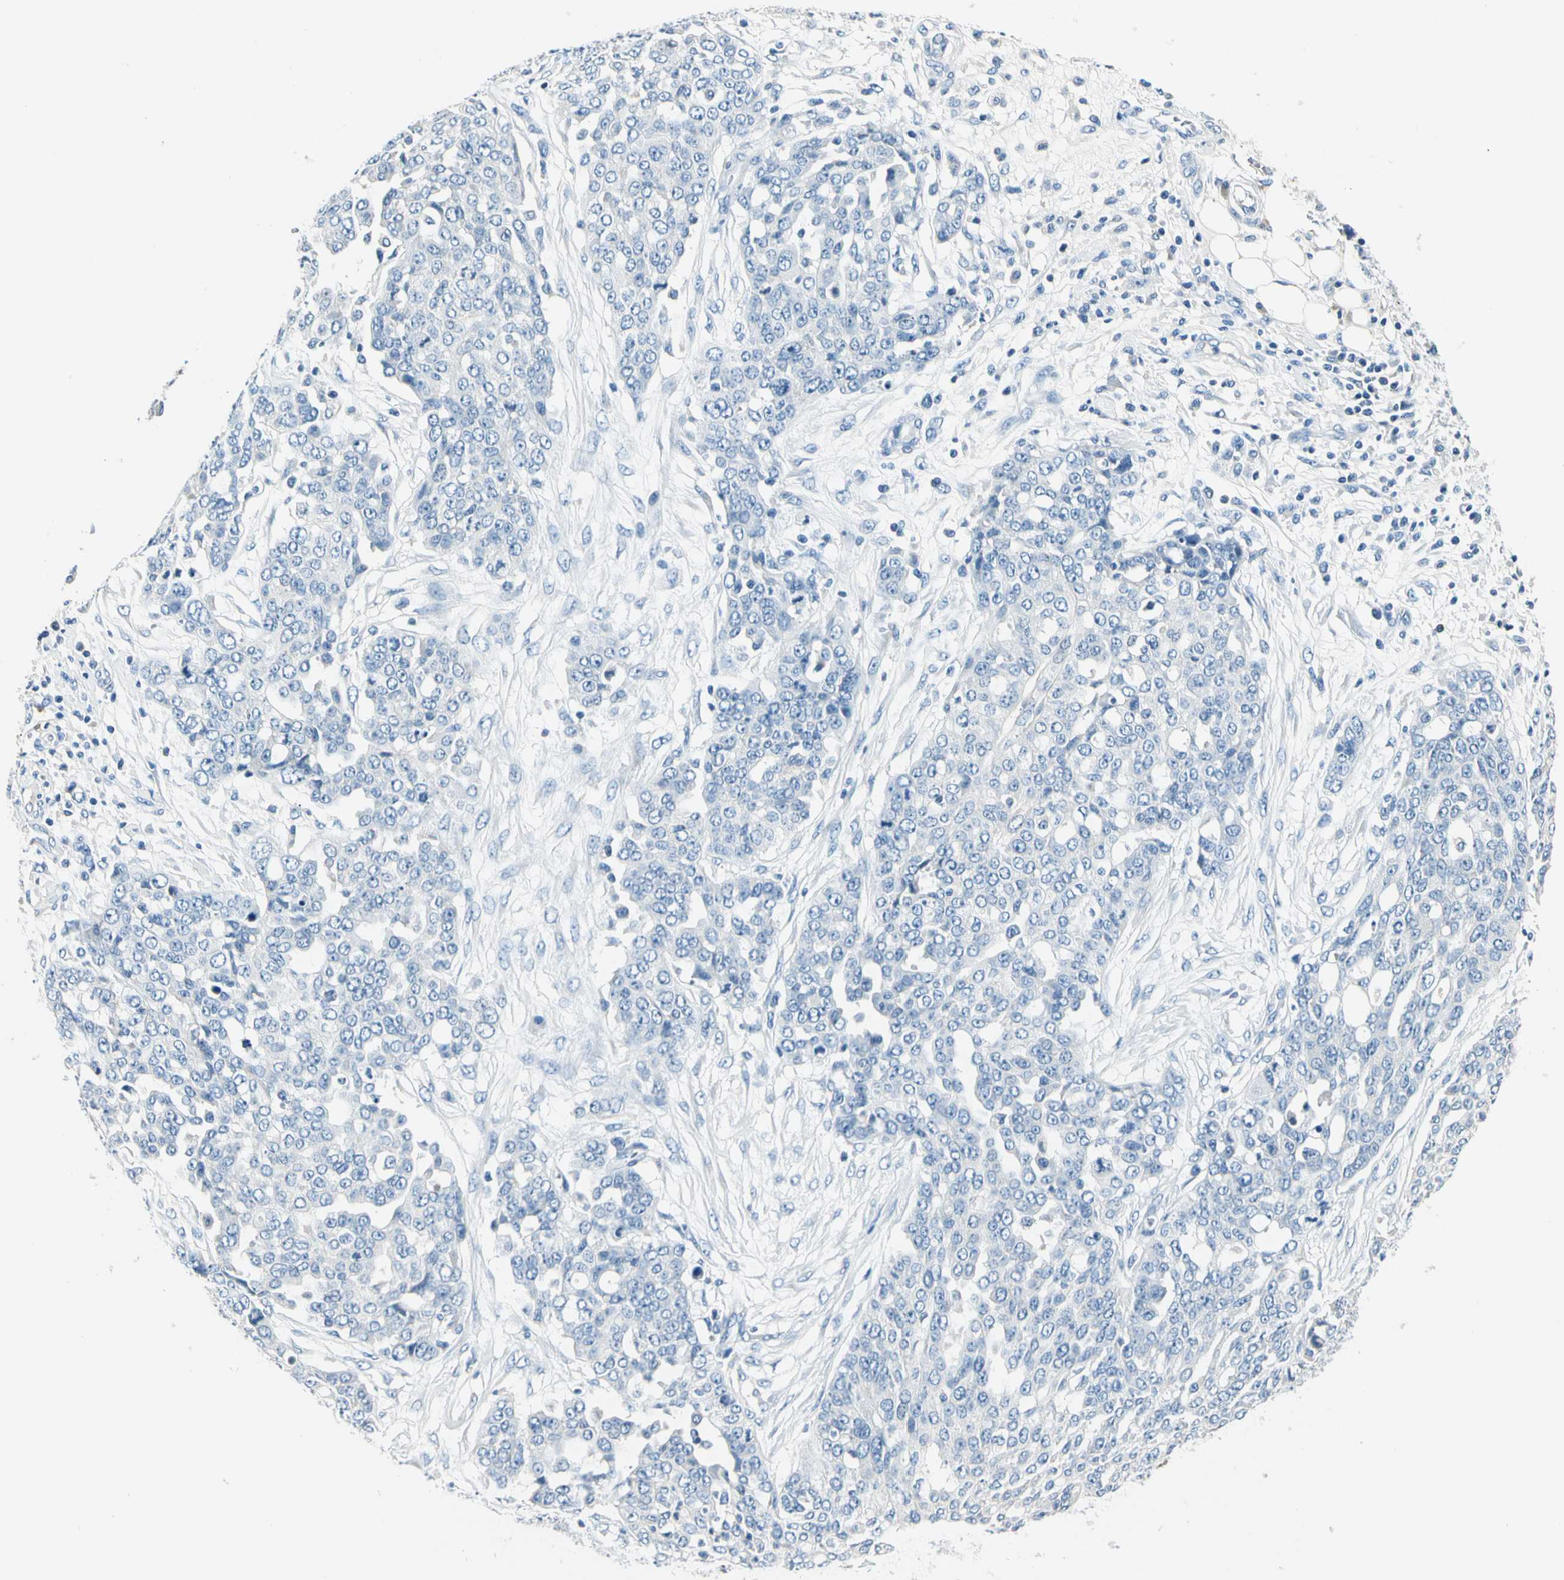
{"staining": {"intensity": "negative", "quantity": "none", "location": "none"}, "tissue": "ovarian cancer", "cell_type": "Tumor cells", "image_type": "cancer", "snomed": [{"axis": "morphology", "description": "Cystadenocarcinoma, serous, NOS"}, {"axis": "topography", "description": "Soft tissue"}, {"axis": "topography", "description": "Ovary"}], "caption": "An image of human ovarian cancer (serous cystadenocarcinoma) is negative for staining in tumor cells.", "gene": "TGFBR3", "patient": {"sex": "female", "age": 57}}